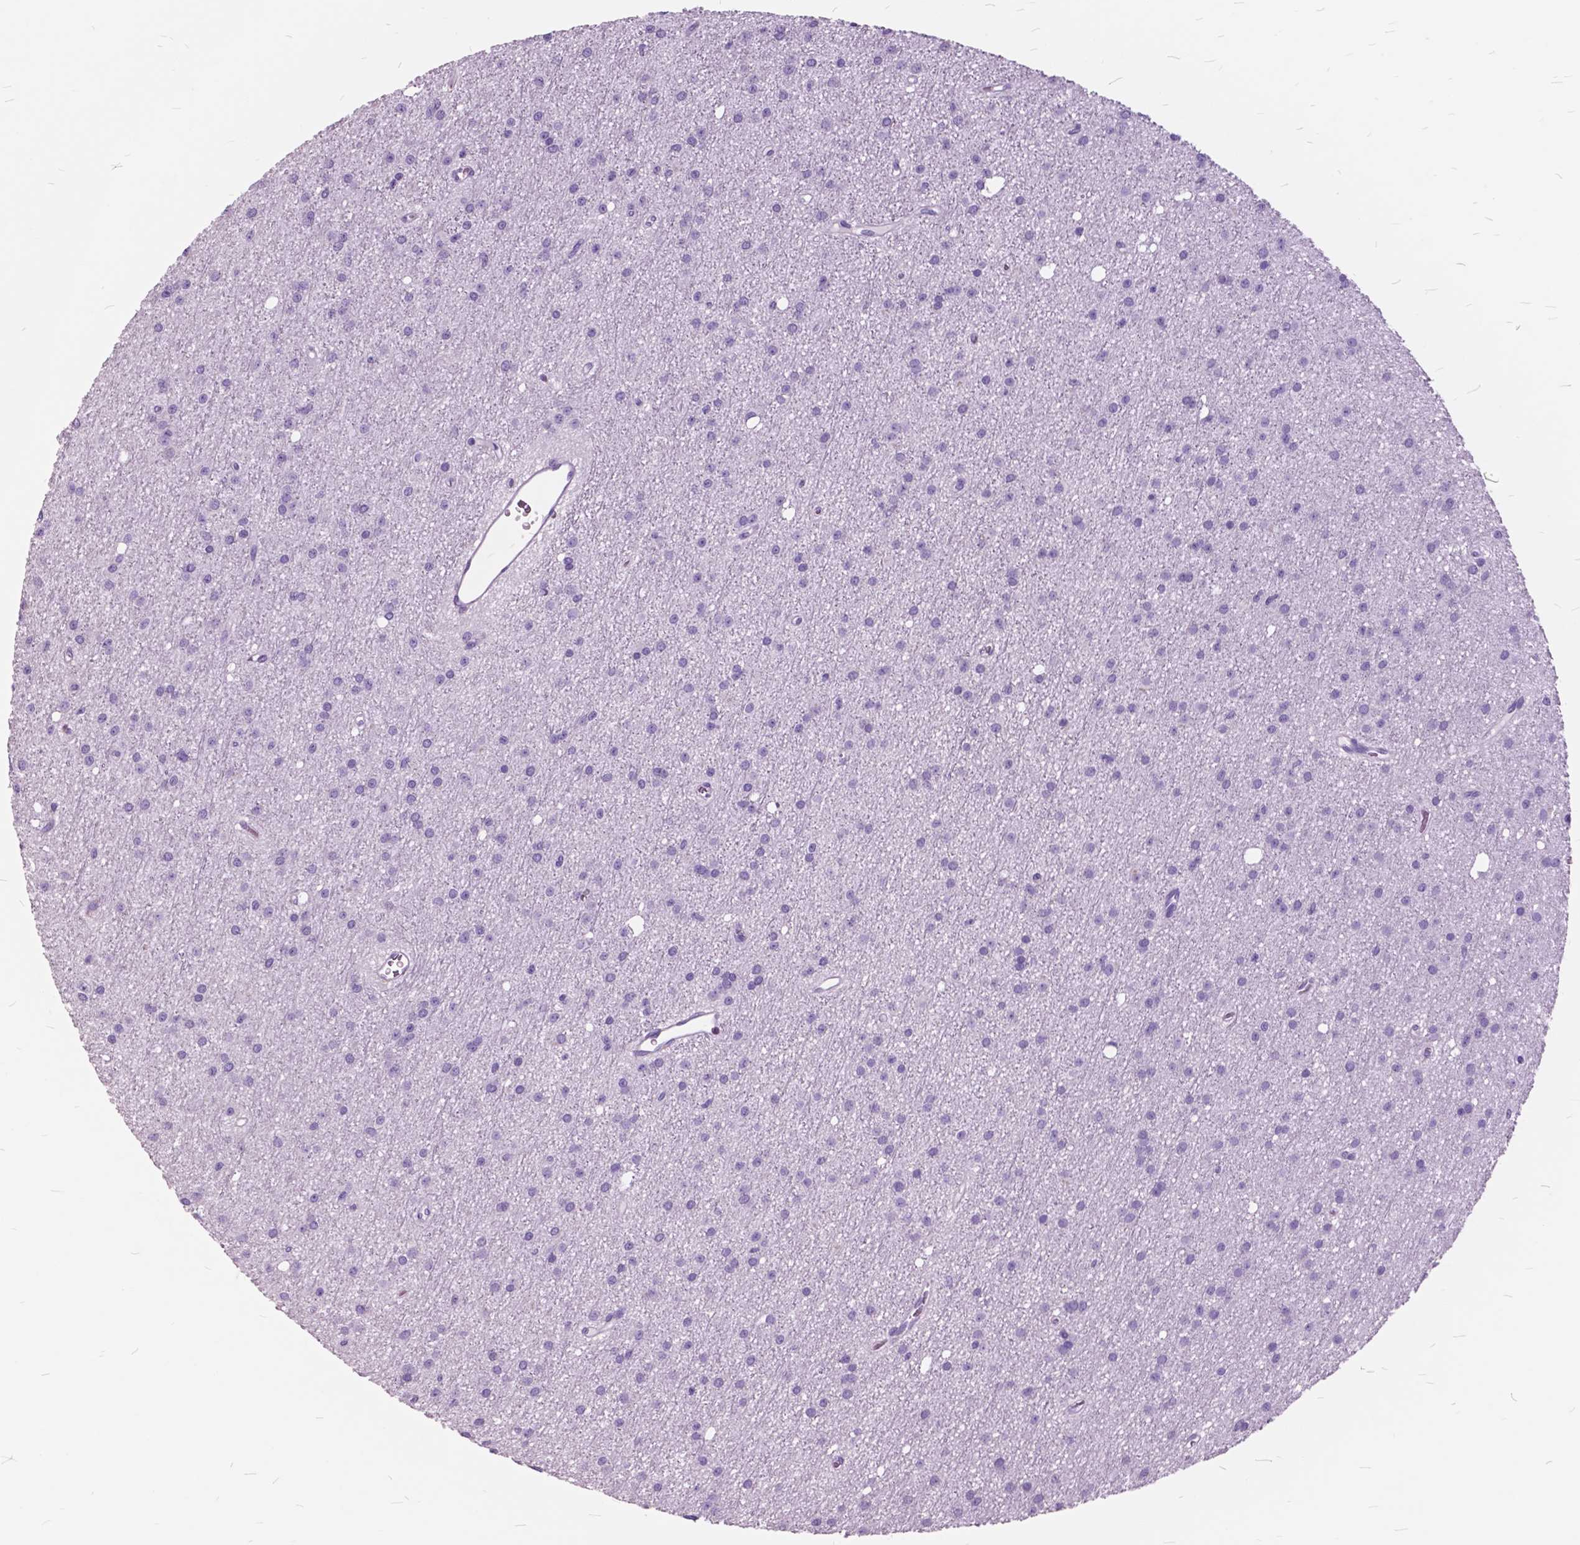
{"staining": {"intensity": "negative", "quantity": "none", "location": "none"}, "tissue": "glioma", "cell_type": "Tumor cells", "image_type": "cancer", "snomed": [{"axis": "morphology", "description": "Glioma, malignant, Low grade"}, {"axis": "topography", "description": "Brain"}], "caption": "IHC image of neoplastic tissue: human glioma stained with DAB reveals no significant protein expression in tumor cells. (DAB immunohistochemistry with hematoxylin counter stain).", "gene": "GDF9", "patient": {"sex": "male", "age": 27}}